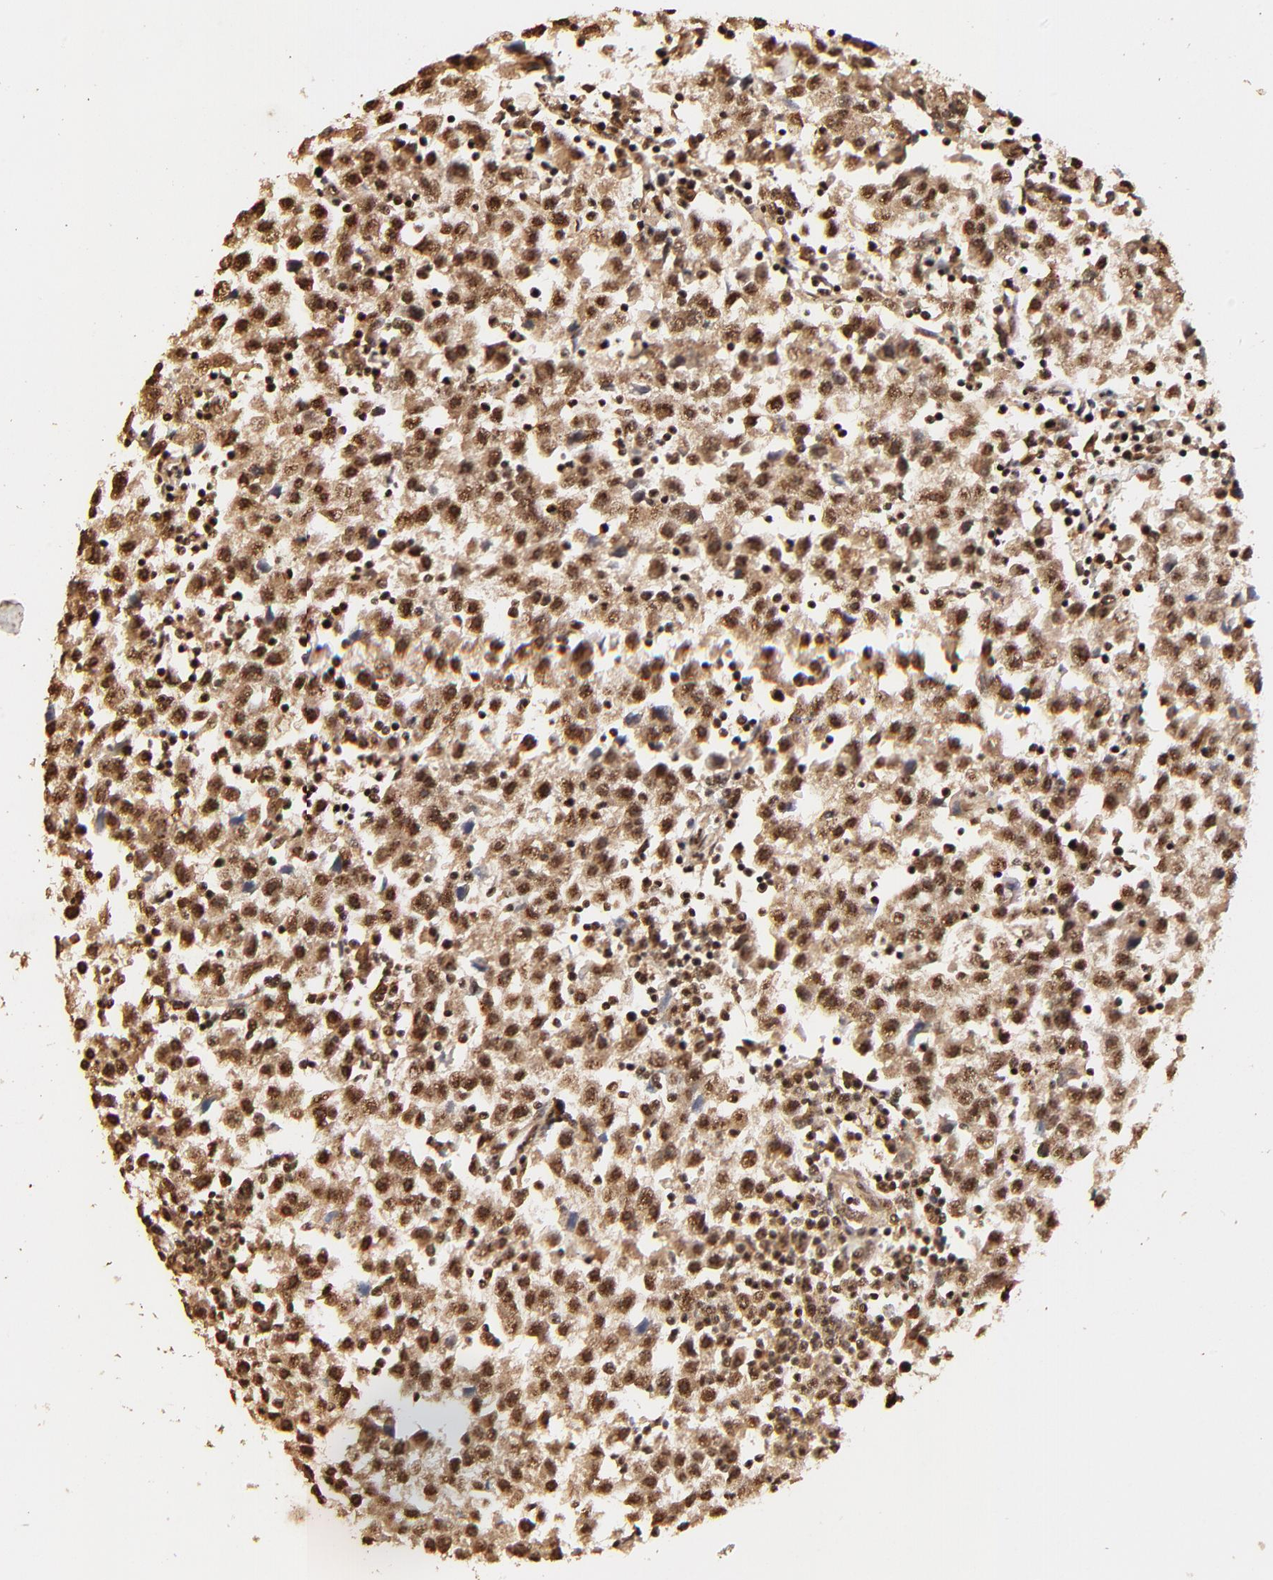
{"staining": {"intensity": "strong", "quantity": ">75%", "location": "cytoplasmic/membranous,nuclear"}, "tissue": "testis cancer", "cell_type": "Tumor cells", "image_type": "cancer", "snomed": [{"axis": "morphology", "description": "Seminoma, NOS"}, {"axis": "topography", "description": "Testis"}], "caption": "Approximately >75% of tumor cells in human testis cancer (seminoma) show strong cytoplasmic/membranous and nuclear protein positivity as visualized by brown immunohistochemical staining.", "gene": "MED12", "patient": {"sex": "male", "age": 35}}